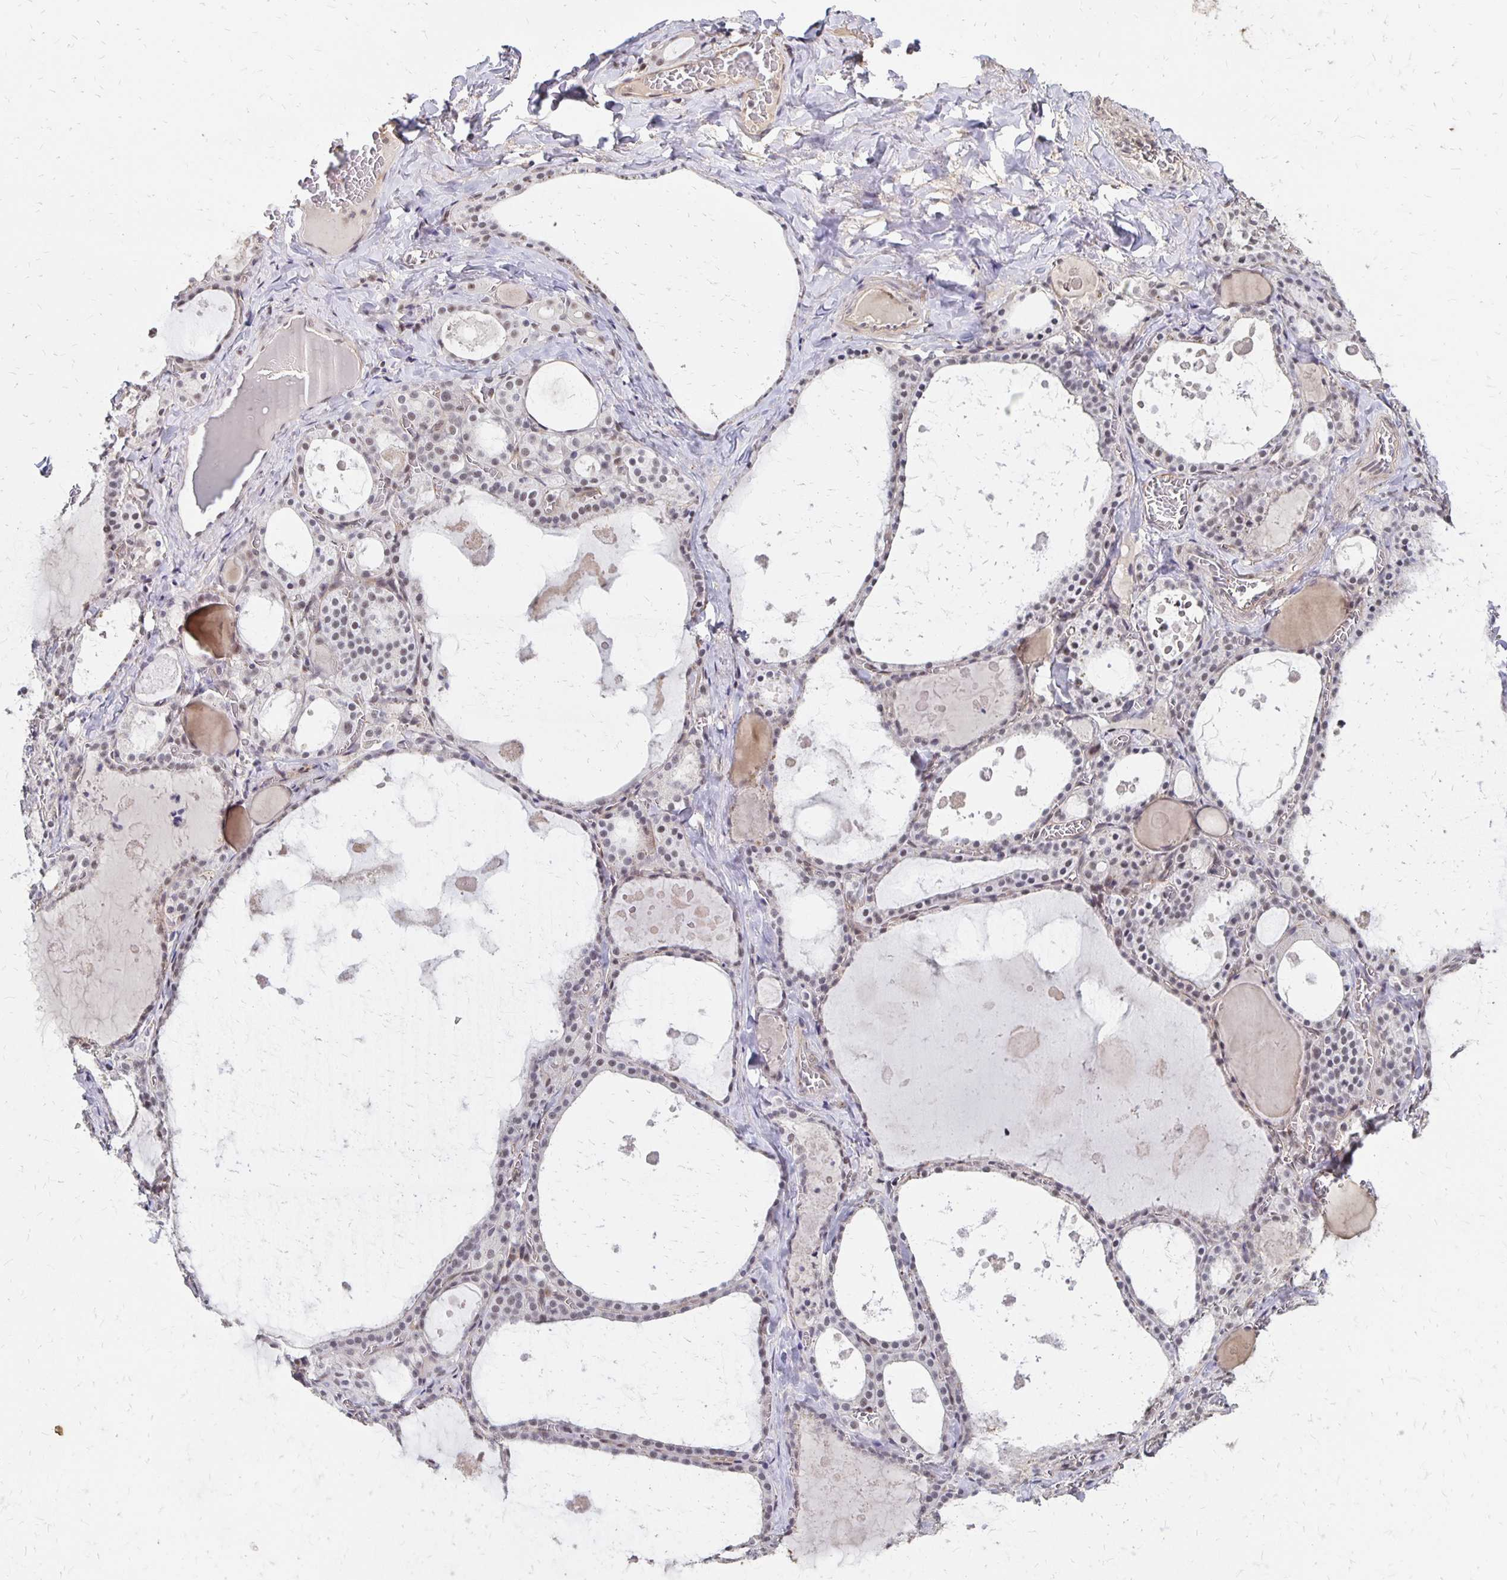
{"staining": {"intensity": "weak", "quantity": "25%-75%", "location": "nuclear"}, "tissue": "thyroid gland", "cell_type": "Glandular cells", "image_type": "normal", "snomed": [{"axis": "morphology", "description": "Normal tissue, NOS"}, {"axis": "topography", "description": "Thyroid gland"}], "caption": "A low amount of weak nuclear expression is appreciated in approximately 25%-75% of glandular cells in benign thyroid gland. (DAB (3,3'-diaminobenzidine) IHC with brightfield microscopy, high magnification).", "gene": "CLASRP", "patient": {"sex": "male", "age": 56}}